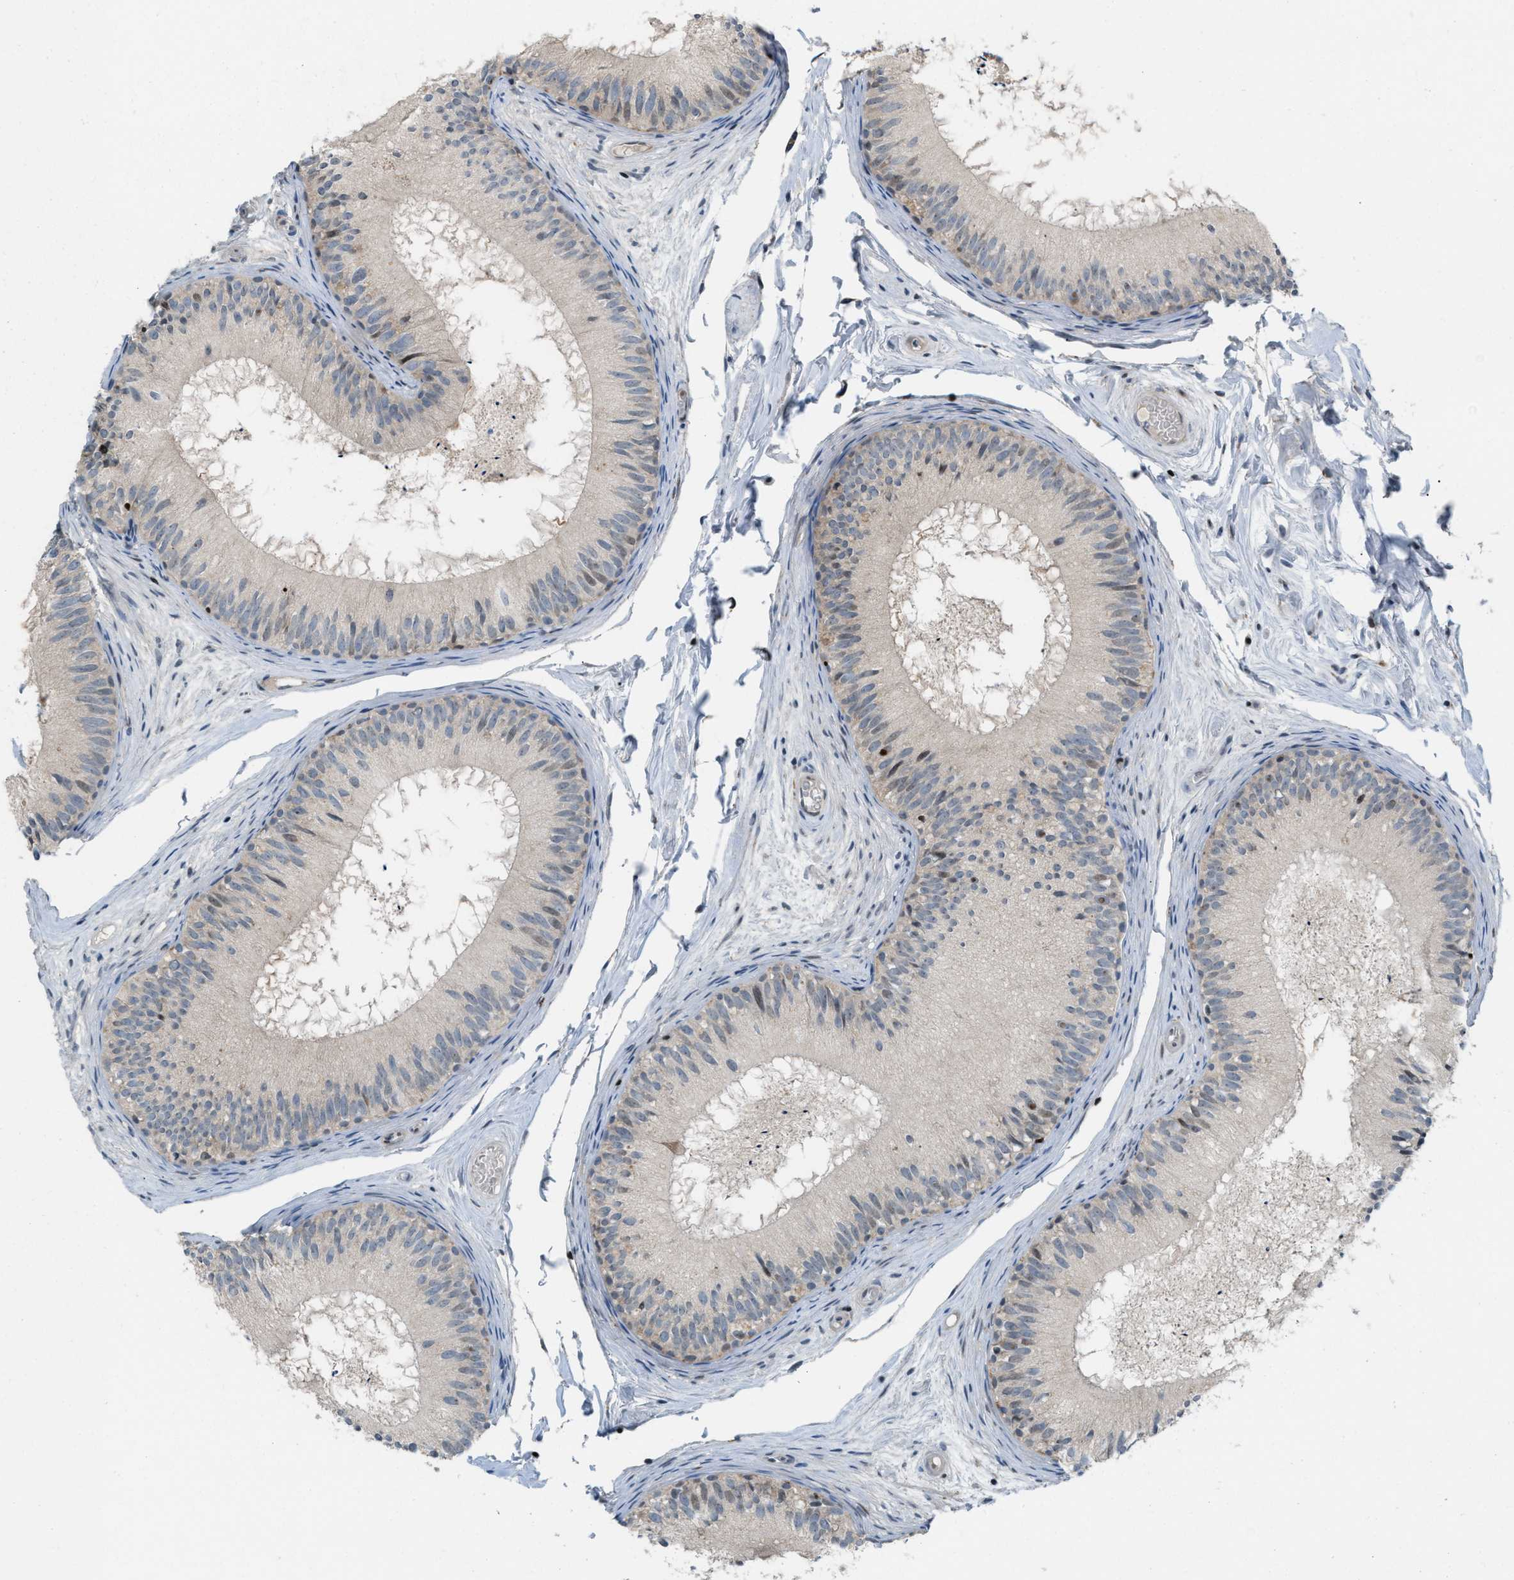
{"staining": {"intensity": "negative", "quantity": "none", "location": "none"}, "tissue": "epididymis", "cell_type": "Glandular cells", "image_type": "normal", "snomed": [{"axis": "morphology", "description": "Normal tissue, NOS"}, {"axis": "topography", "description": "Epididymis"}], "caption": "Immunohistochemical staining of unremarkable epididymis shows no significant expression in glandular cells. The staining is performed using DAB (3,3'-diaminobenzidine) brown chromogen with nuclei counter-stained in using hematoxylin.", "gene": "ZNF276", "patient": {"sex": "male", "age": 46}}